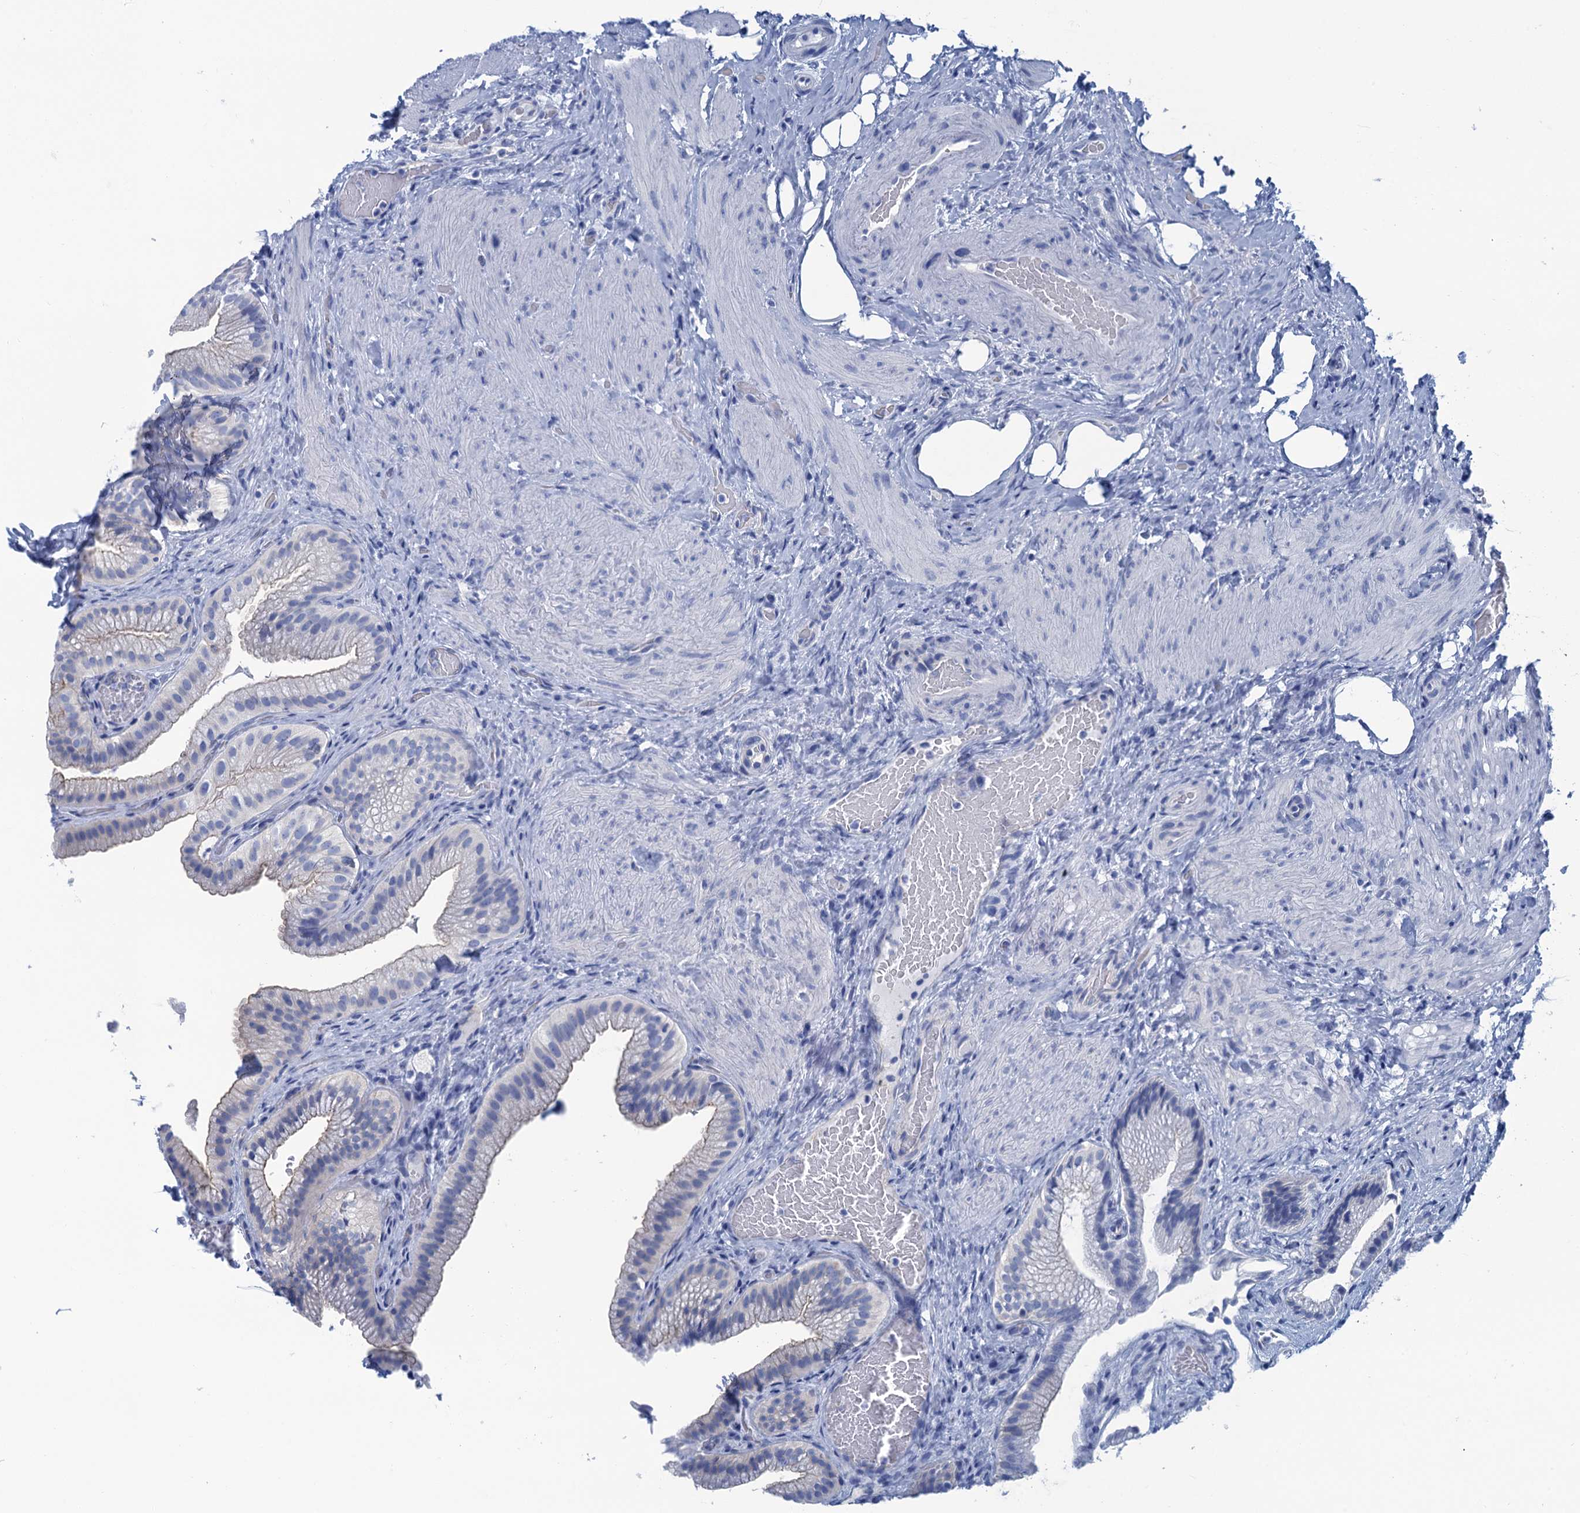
{"staining": {"intensity": "negative", "quantity": "none", "location": "none"}, "tissue": "gallbladder", "cell_type": "Glandular cells", "image_type": "normal", "snomed": [{"axis": "morphology", "description": "Normal tissue, NOS"}, {"axis": "morphology", "description": "Inflammation, NOS"}, {"axis": "topography", "description": "Gallbladder"}], "caption": "Micrograph shows no protein staining in glandular cells of benign gallbladder.", "gene": "CALML5", "patient": {"sex": "male", "age": 51}}